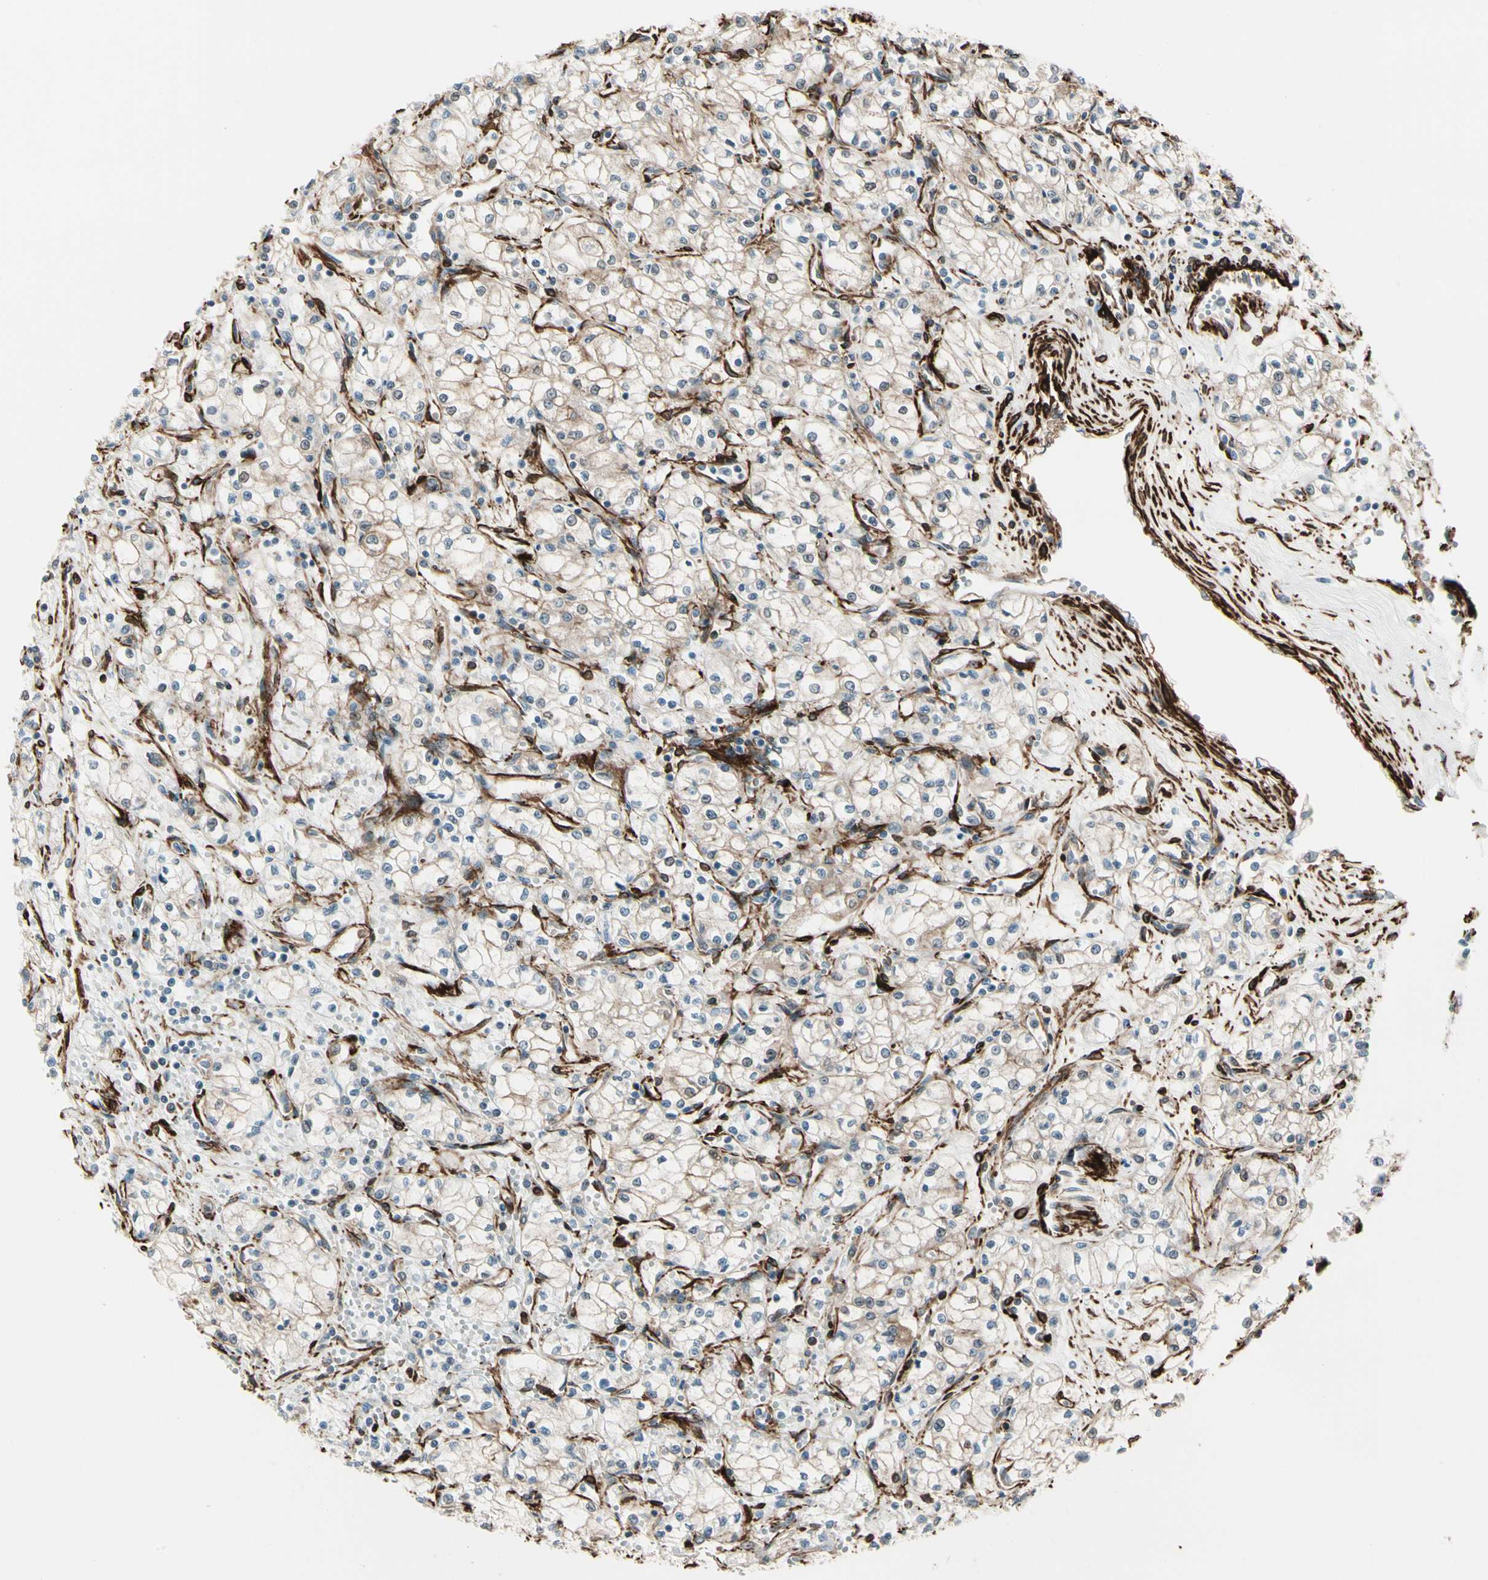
{"staining": {"intensity": "weak", "quantity": ">75%", "location": "cytoplasmic/membranous"}, "tissue": "renal cancer", "cell_type": "Tumor cells", "image_type": "cancer", "snomed": [{"axis": "morphology", "description": "Normal tissue, NOS"}, {"axis": "morphology", "description": "Adenocarcinoma, NOS"}, {"axis": "topography", "description": "Kidney"}], "caption": "Protein staining of renal adenocarcinoma tissue shows weak cytoplasmic/membranous positivity in about >75% of tumor cells. Nuclei are stained in blue.", "gene": "CALD1", "patient": {"sex": "male", "age": 59}}